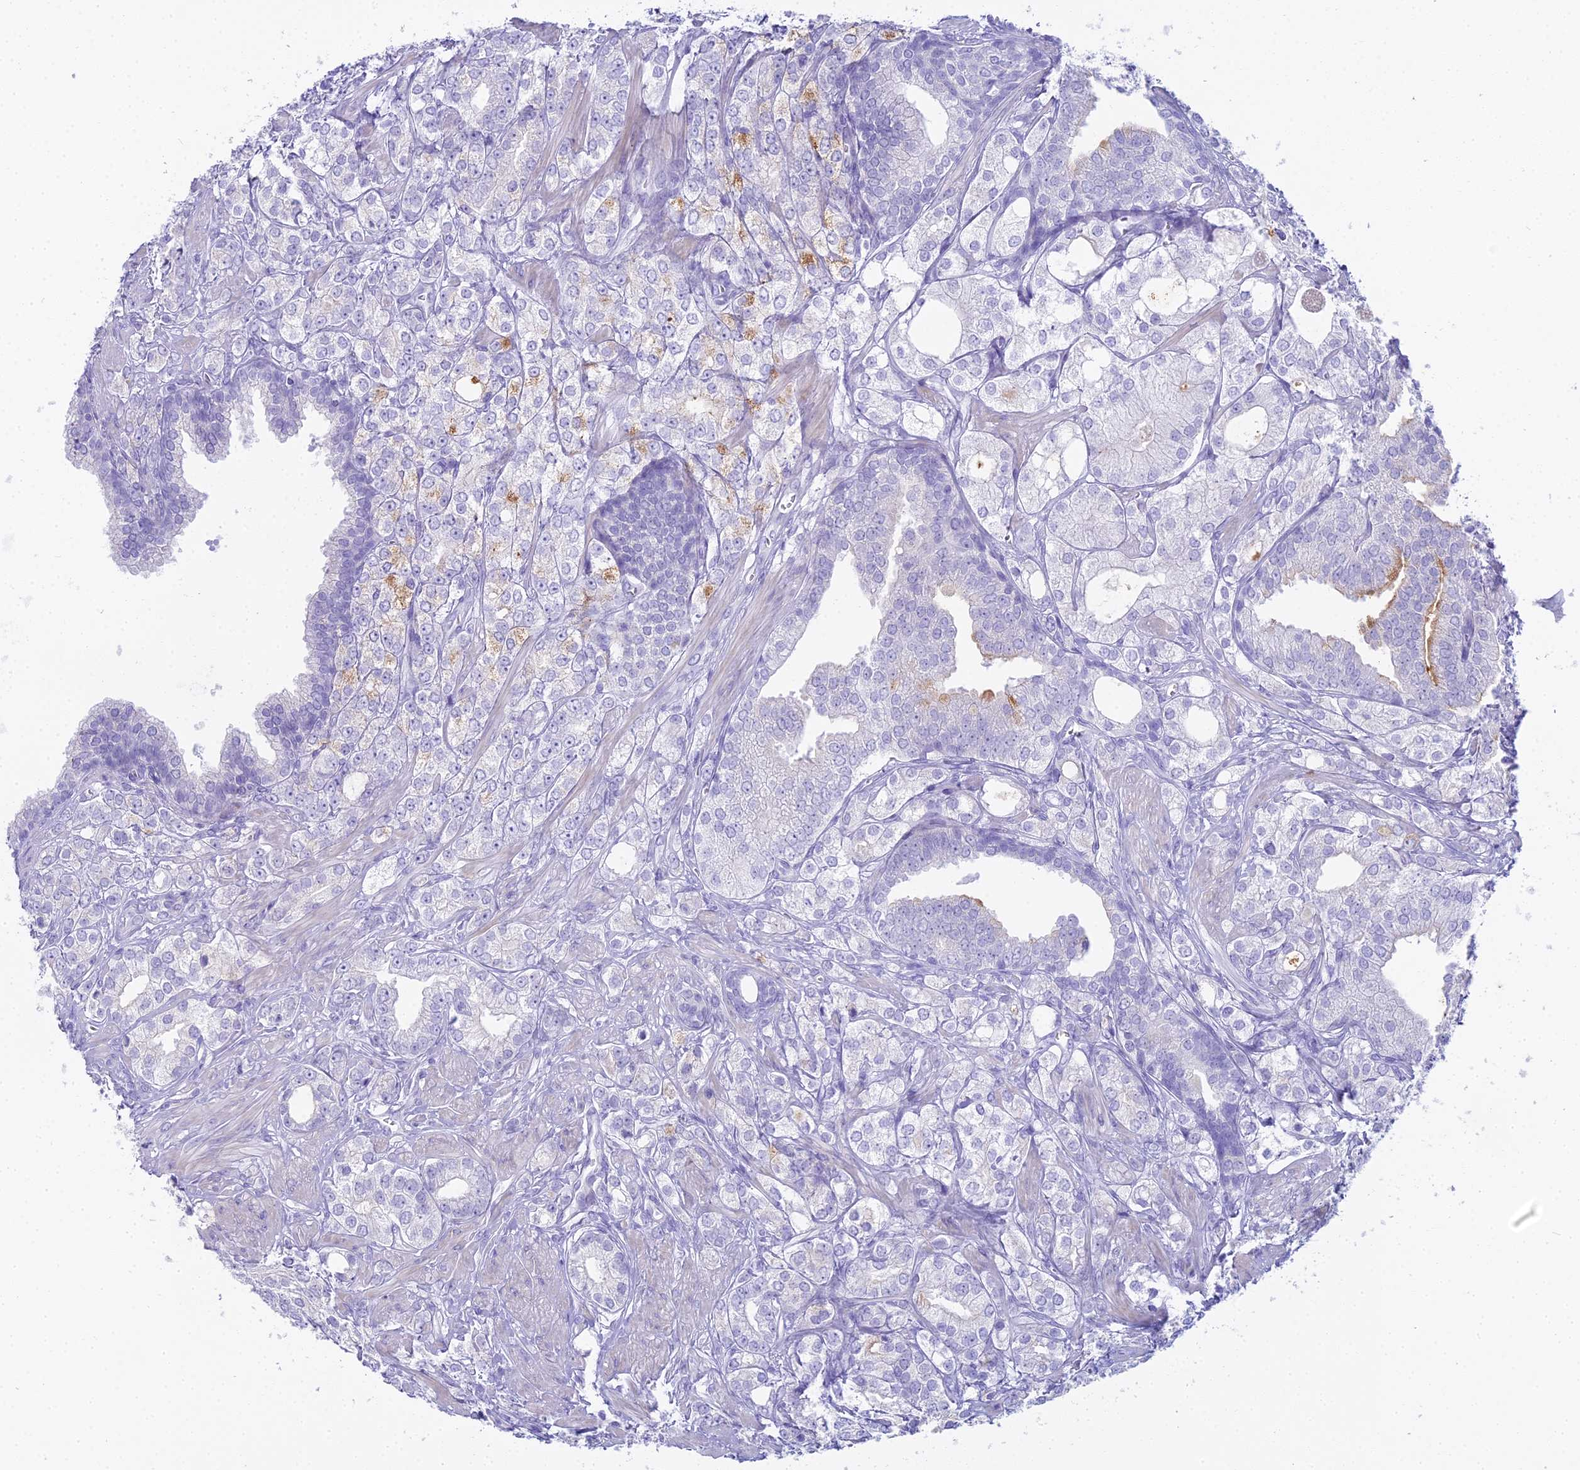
{"staining": {"intensity": "negative", "quantity": "none", "location": "none"}, "tissue": "prostate cancer", "cell_type": "Tumor cells", "image_type": "cancer", "snomed": [{"axis": "morphology", "description": "Adenocarcinoma, High grade"}, {"axis": "topography", "description": "Prostate"}], "caption": "Immunohistochemistry histopathology image of human prostate cancer stained for a protein (brown), which exhibits no positivity in tumor cells.", "gene": "UNC80", "patient": {"sex": "male", "age": 50}}